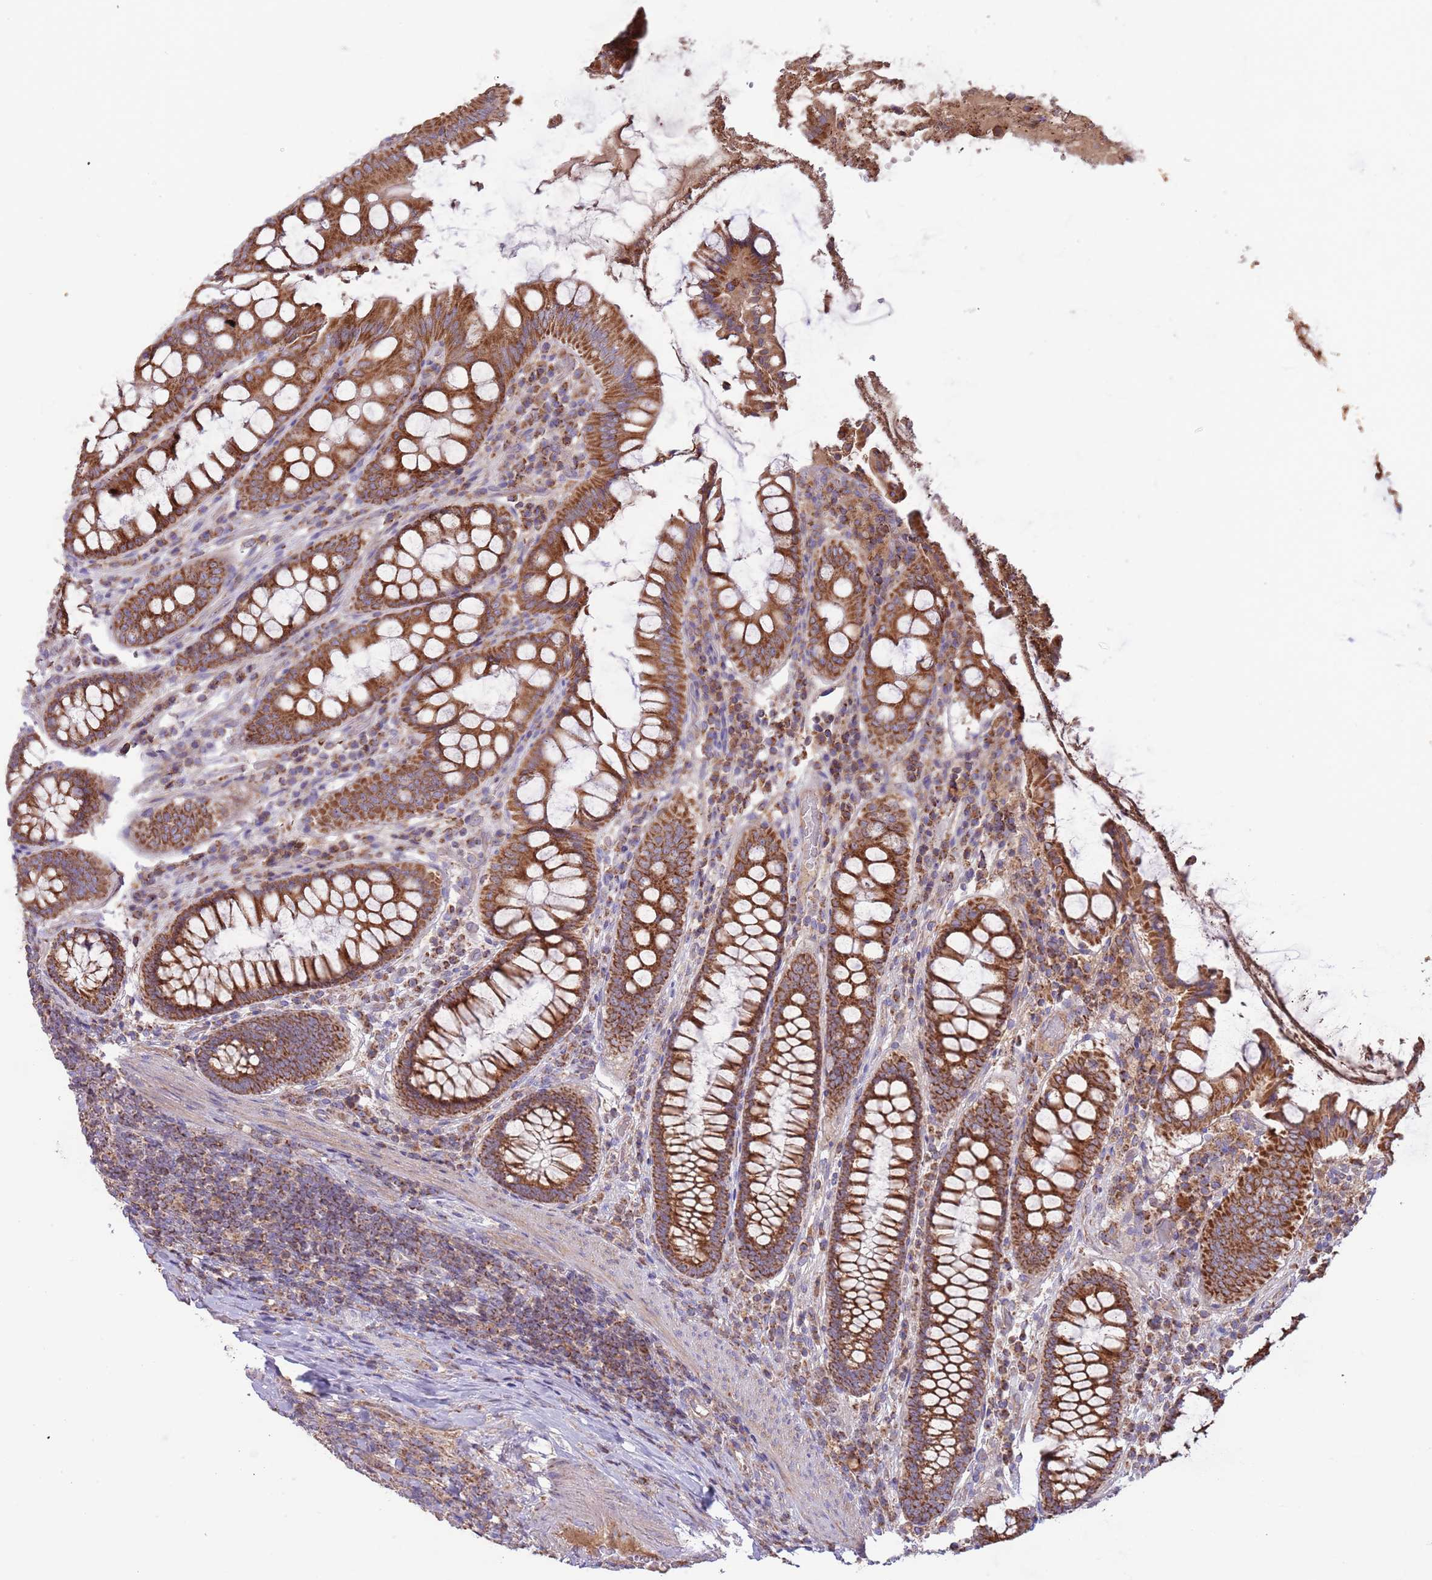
{"staining": {"intensity": "strong", "quantity": ">75%", "location": "cytoplasmic/membranous"}, "tissue": "colorectal cancer", "cell_type": "Tumor cells", "image_type": "cancer", "snomed": [{"axis": "morphology", "description": "Adenocarcinoma, NOS"}, {"axis": "topography", "description": "Colon"}], "caption": "Protein positivity by immunohistochemistry (IHC) reveals strong cytoplasmic/membranous positivity in about >75% of tumor cells in colorectal cancer (adenocarcinoma).", "gene": "DNAJA3", "patient": {"sex": "female", "age": 43}}